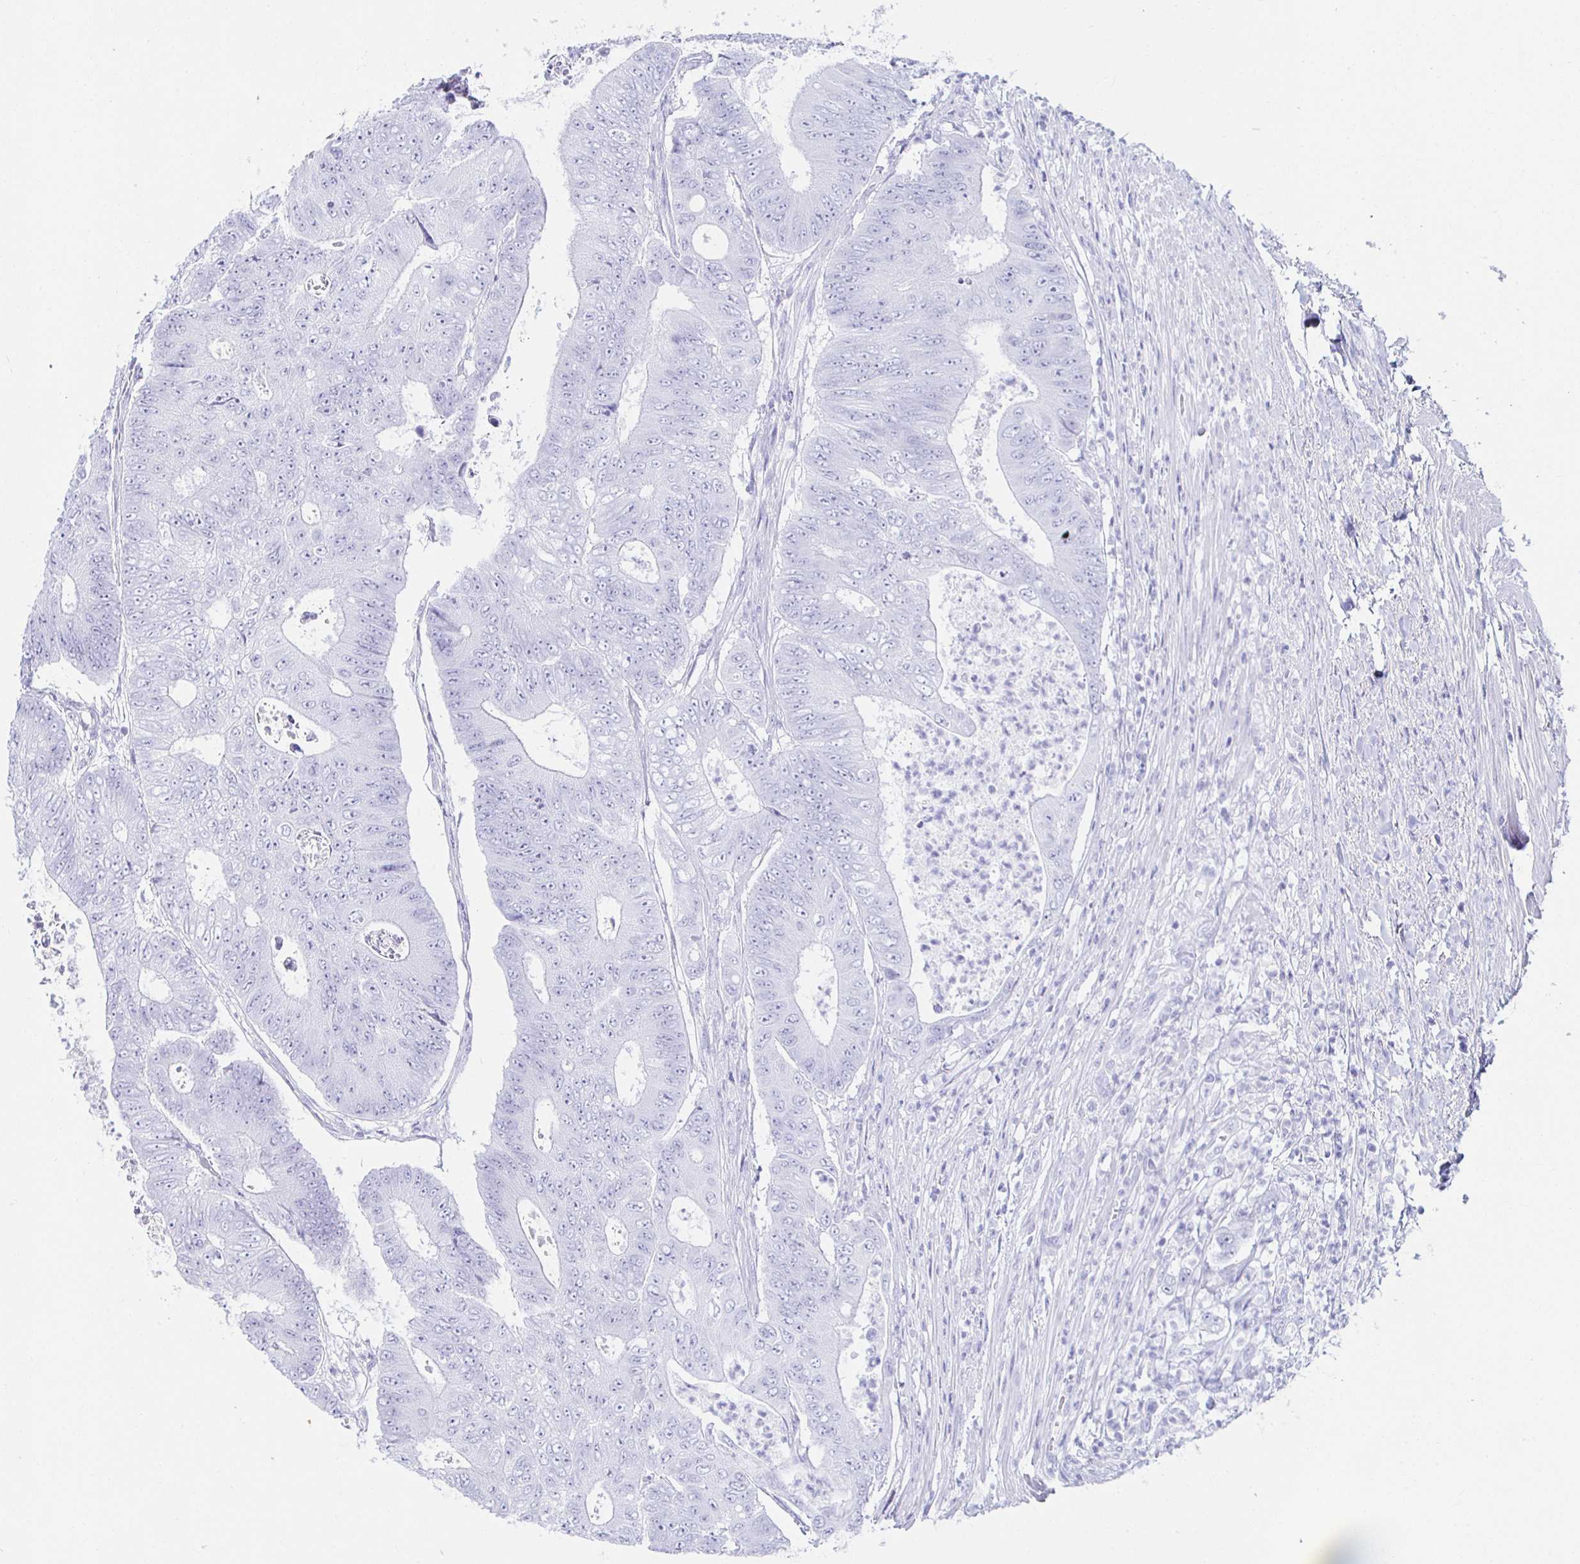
{"staining": {"intensity": "negative", "quantity": "none", "location": "none"}, "tissue": "colorectal cancer", "cell_type": "Tumor cells", "image_type": "cancer", "snomed": [{"axis": "morphology", "description": "Adenocarcinoma, NOS"}, {"axis": "topography", "description": "Colon"}], "caption": "Image shows no significant protein expression in tumor cells of colorectal adenocarcinoma.", "gene": "MLH1", "patient": {"sex": "female", "age": 48}}